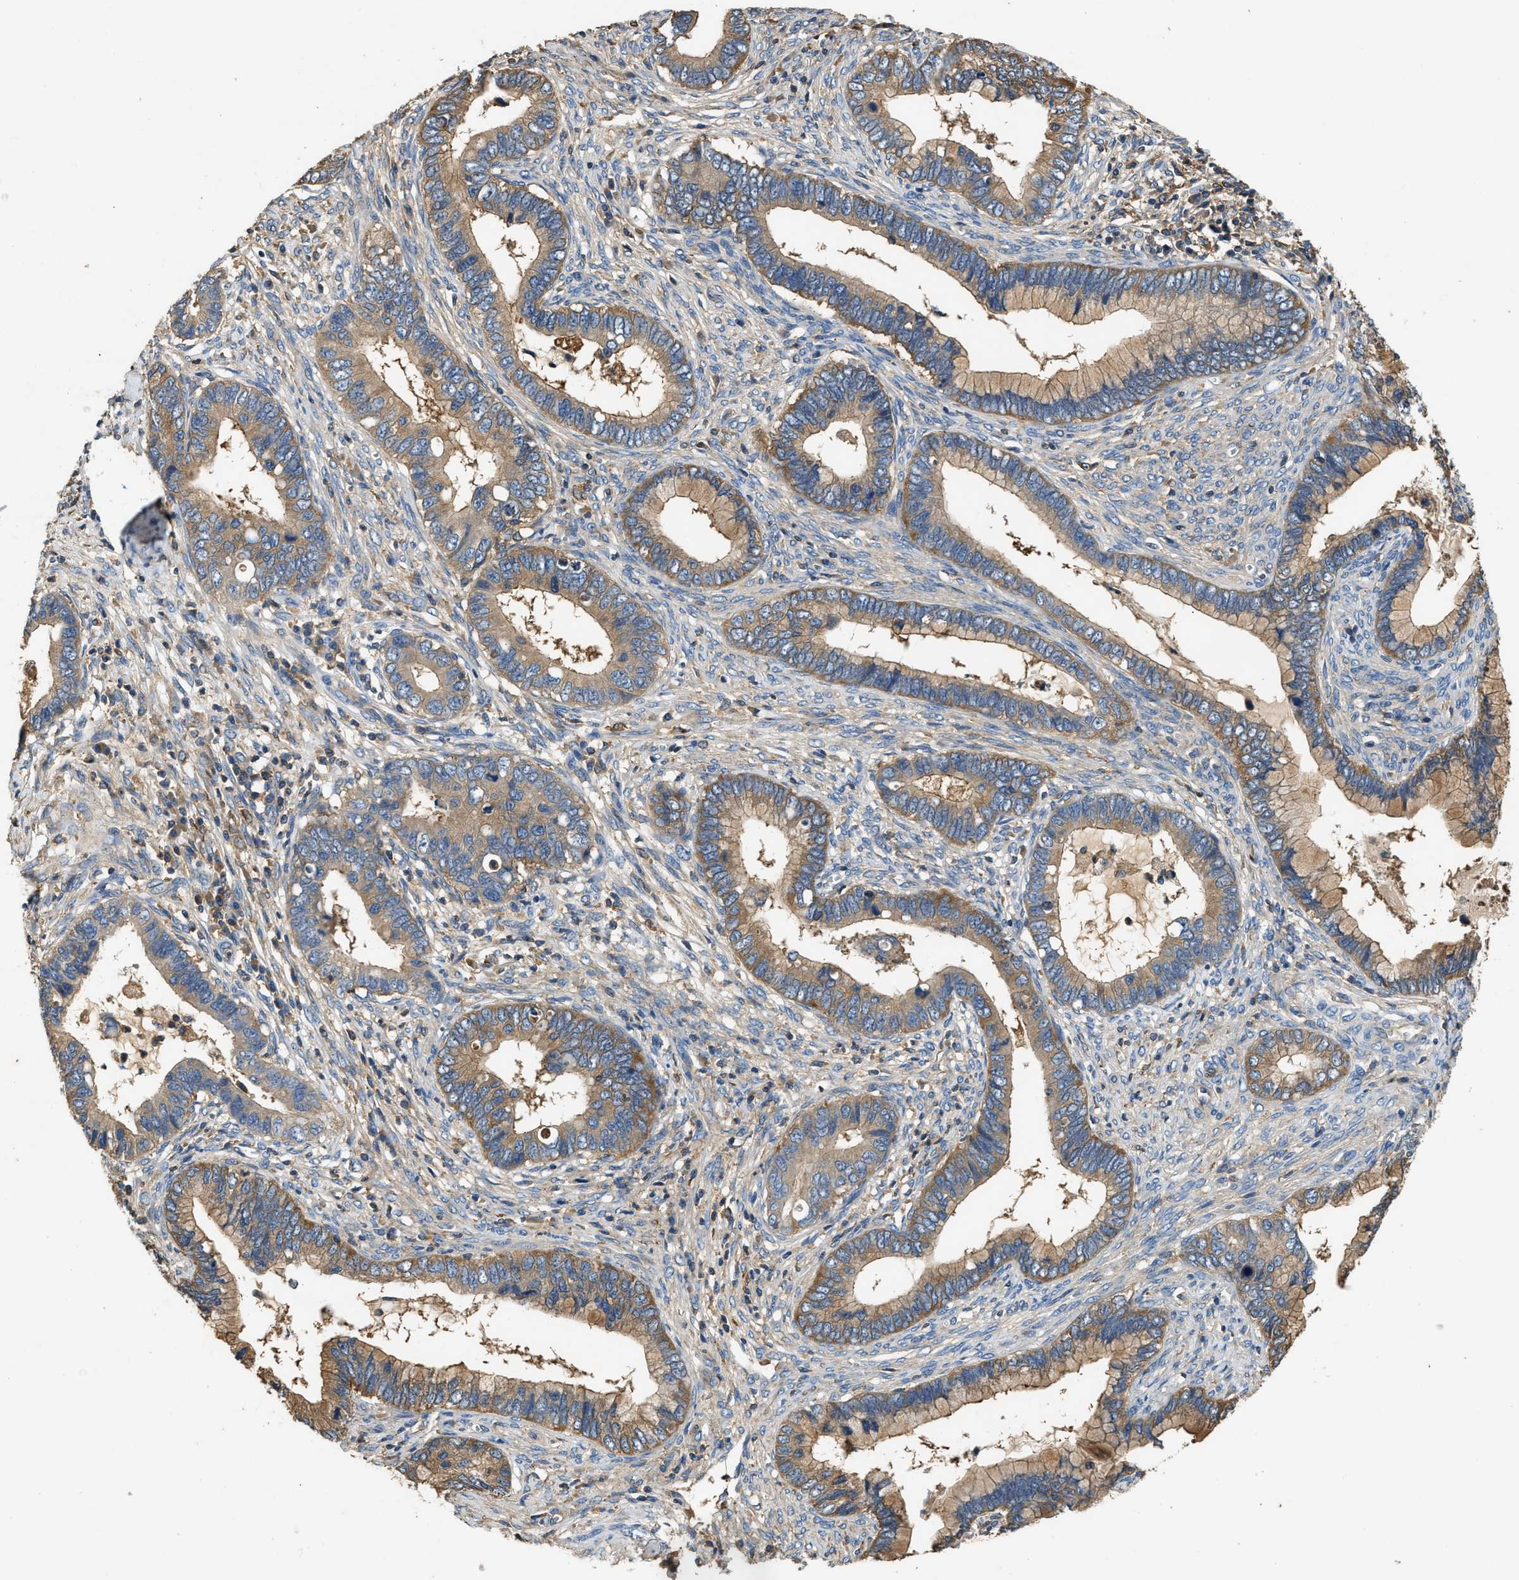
{"staining": {"intensity": "moderate", "quantity": ">75%", "location": "cytoplasmic/membranous"}, "tissue": "cervical cancer", "cell_type": "Tumor cells", "image_type": "cancer", "snomed": [{"axis": "morphology", "description": "Adenocarcinoma, NOS"}, {"axis": "topography", "description": "Cervix"}], "caption": "About >75% of tumor cells in human cervical adenocarcinoma reveal moderate cytoplasmic/membranous protein expression as visualized by brown immunohistochemical staining.", "gene": "BLOC1S1", "patient": {"sex": "female", "age": 44}}